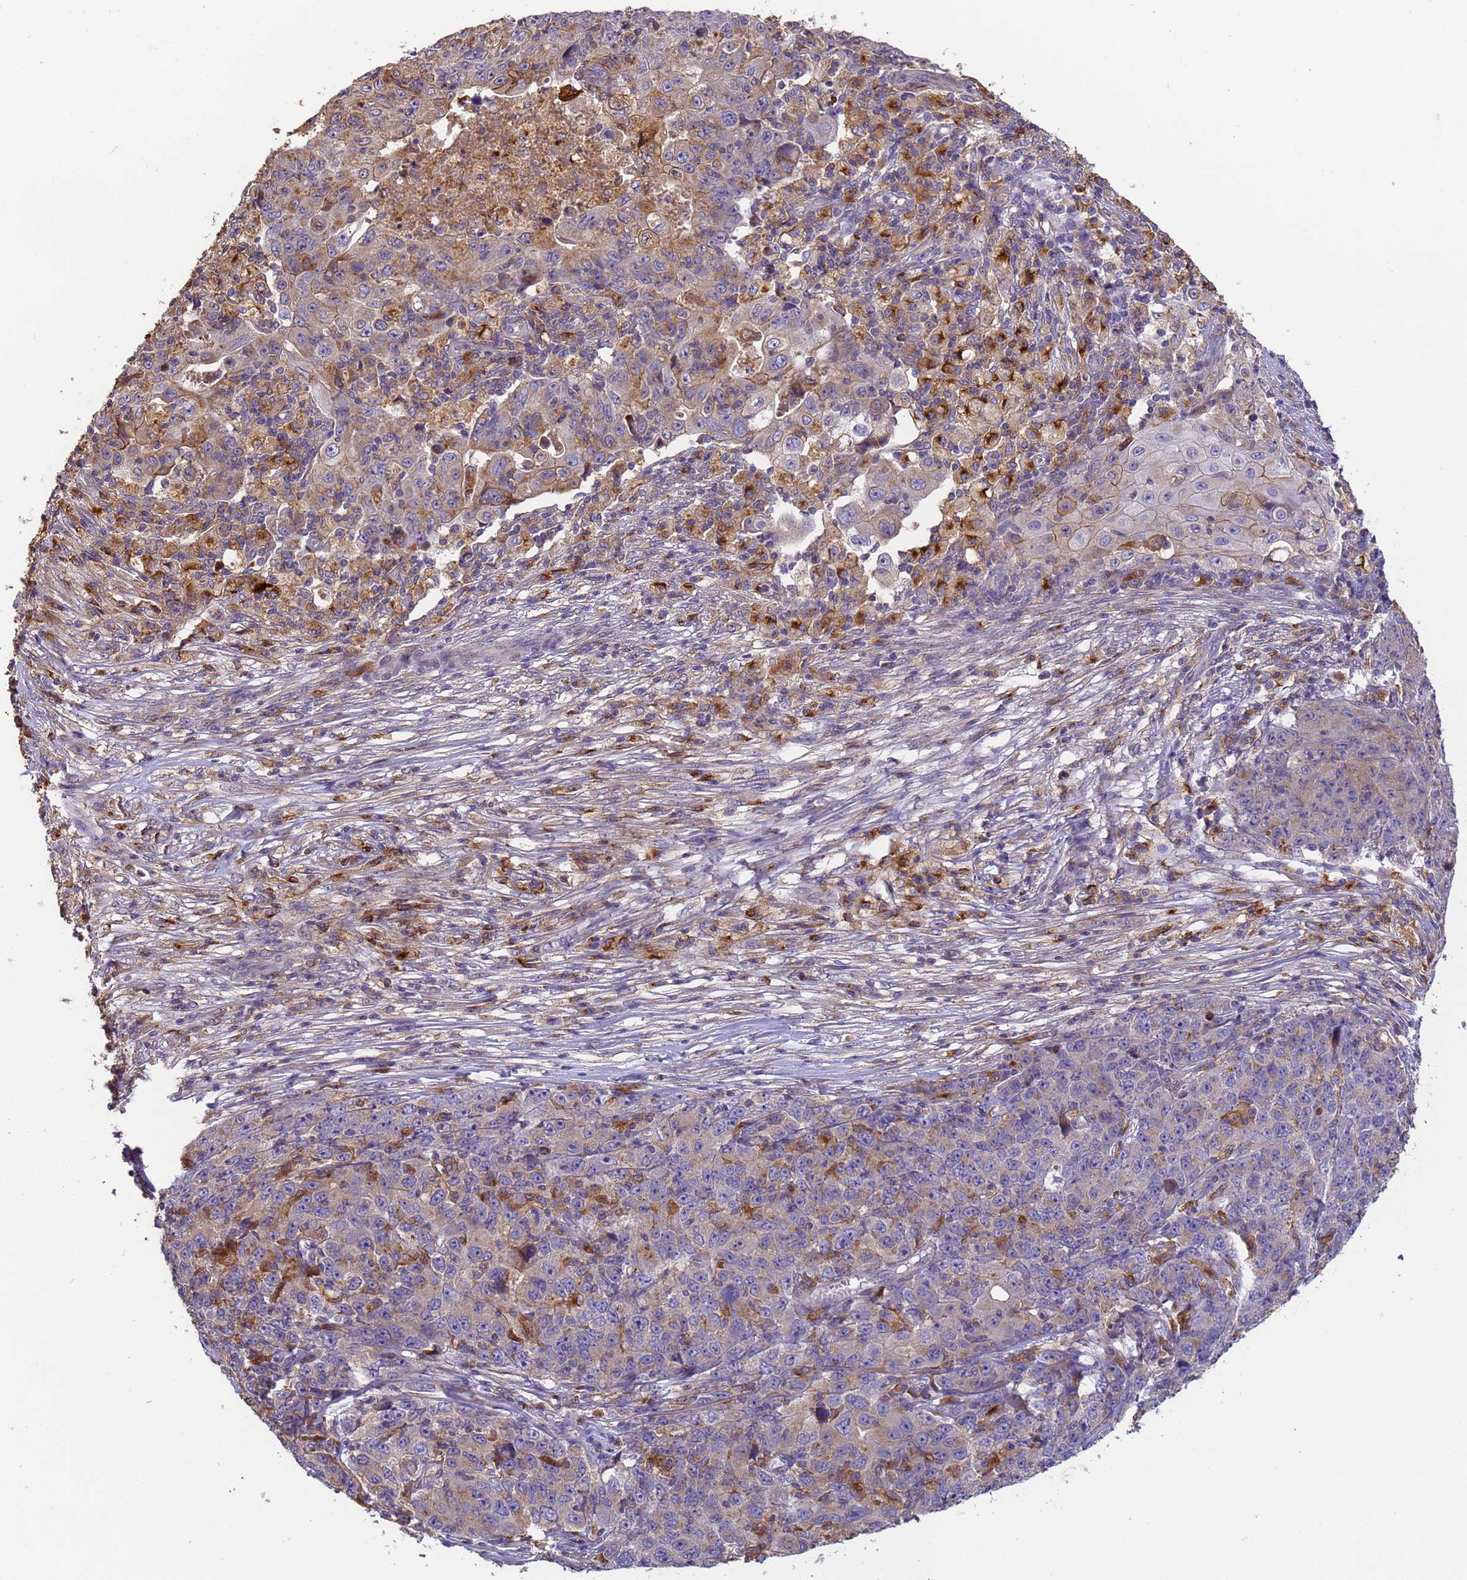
{"staining": {"intensity": "moderate", "quantity": "25%-75%", "location": "cytoplasmic/membranous"}, "tissue": "ovarian cancer", "cell_type": "Tumor cells", "image_type": "cancer", "snomed": [{"axis": "morphology", "description": "Carcinoma, endometroid"}, {"axis": "topography", "description": "Ovary"}], "caption": "Moderate cytoplasmic/membranous staining is present in approximately 25%-75% of tumor cells in endometroid carcinoma (ovarian).", "gene": "M6PR", "patient": {"sex": "female", "age": 42}}